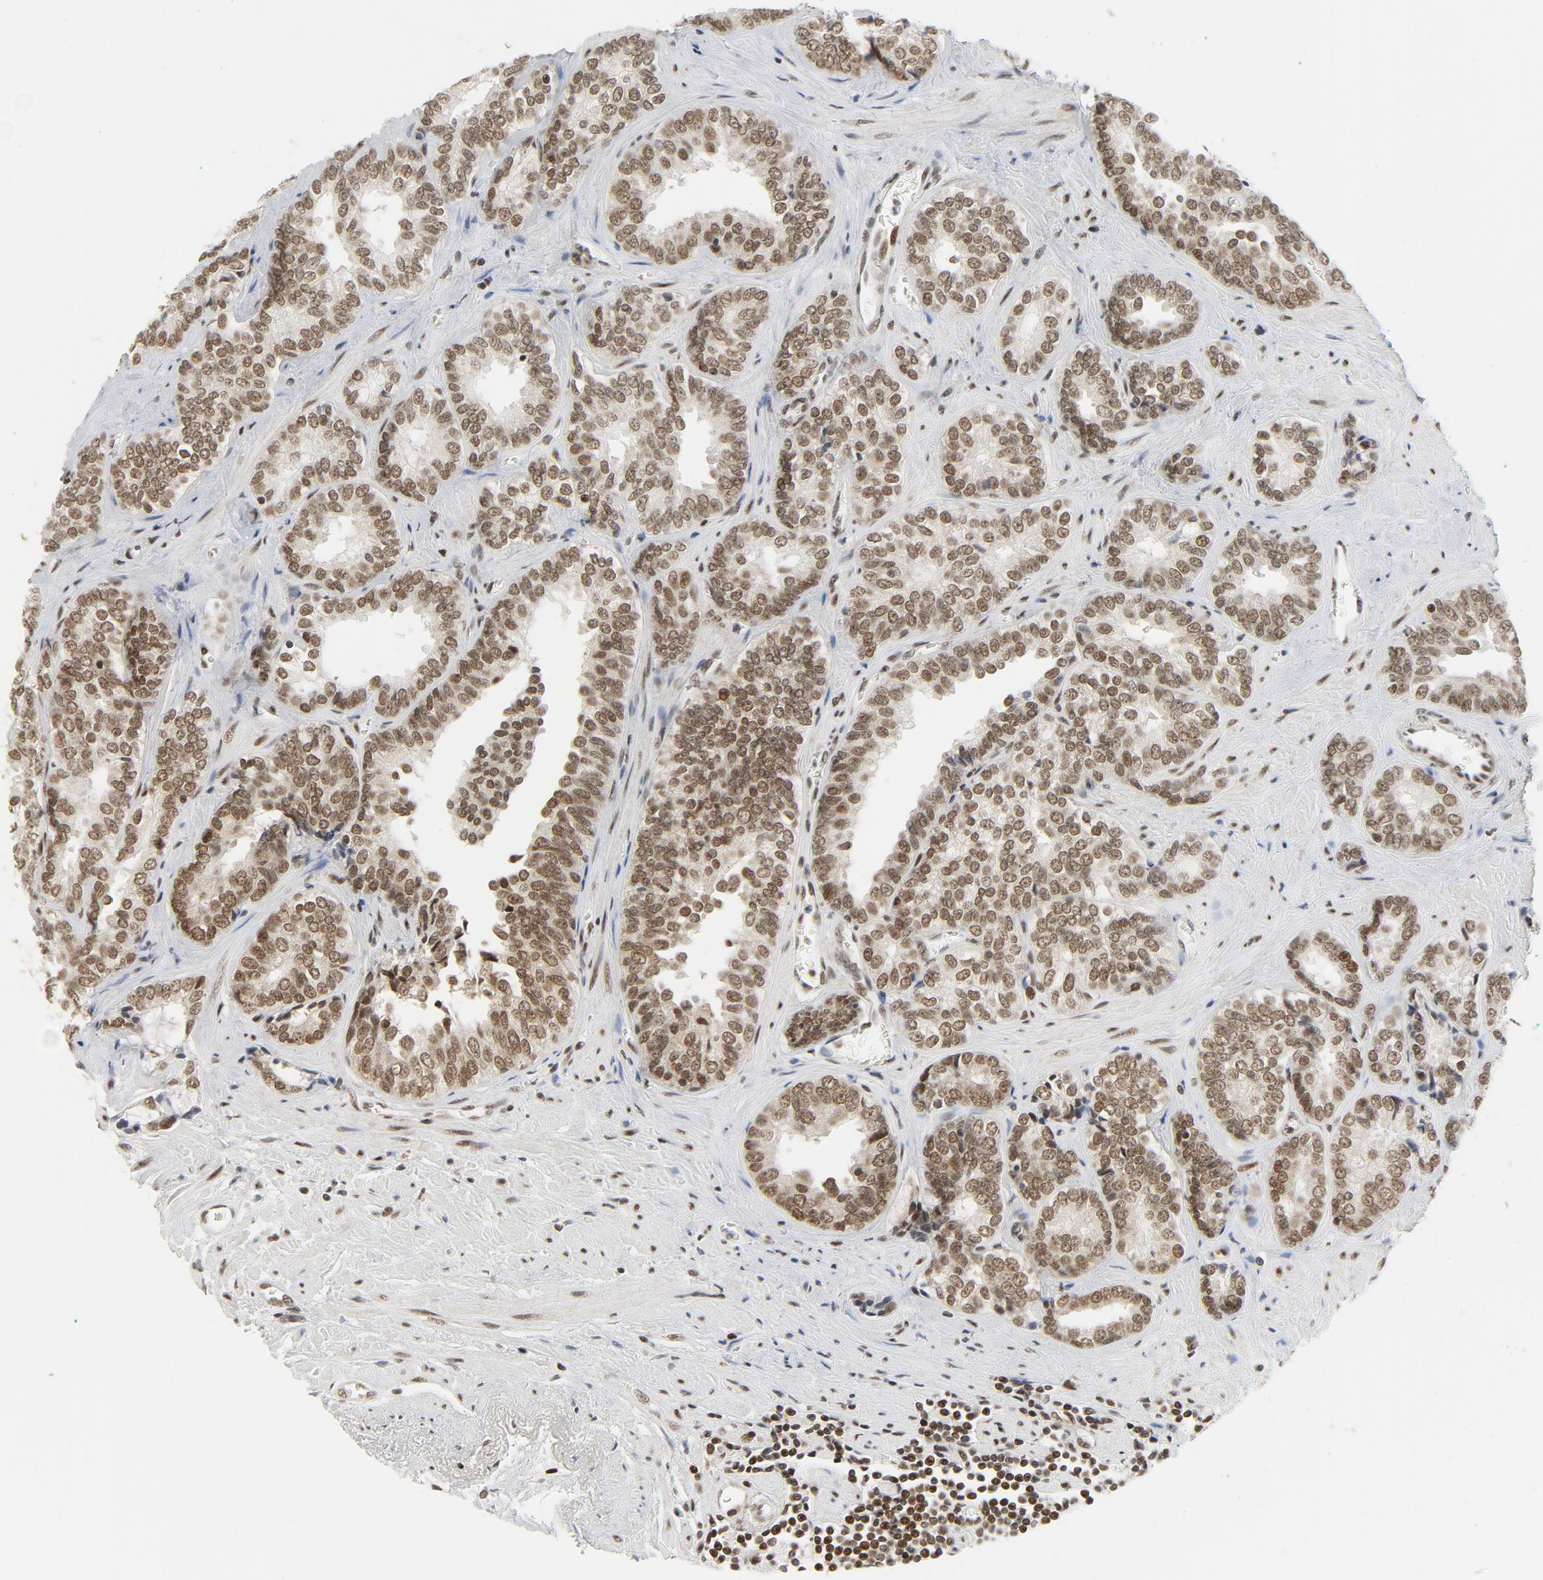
{"staining": {"intensity": "moderate", "quantity": ">75%", "location": "nuclear"}, "tissue": "prostate cancer", "cell_type": "Tumor cells", "image_type": "cancer", "snomed": [{"axis": "morphology", "description": "Adenocarcinoma, High grade"}, {"axis": "topography", "description": "Prostate"}], "caption": "Moderate nuclear staining is present in approximately >75% of tumor cells in prostate high-grade adenocarcinoma. (DAB (3,3'-diaminobenzidine) IHC with brightfield microscopy, high magnification).", "gene": "ERCC1", "patient": {"sex": "male", "age": 67}}